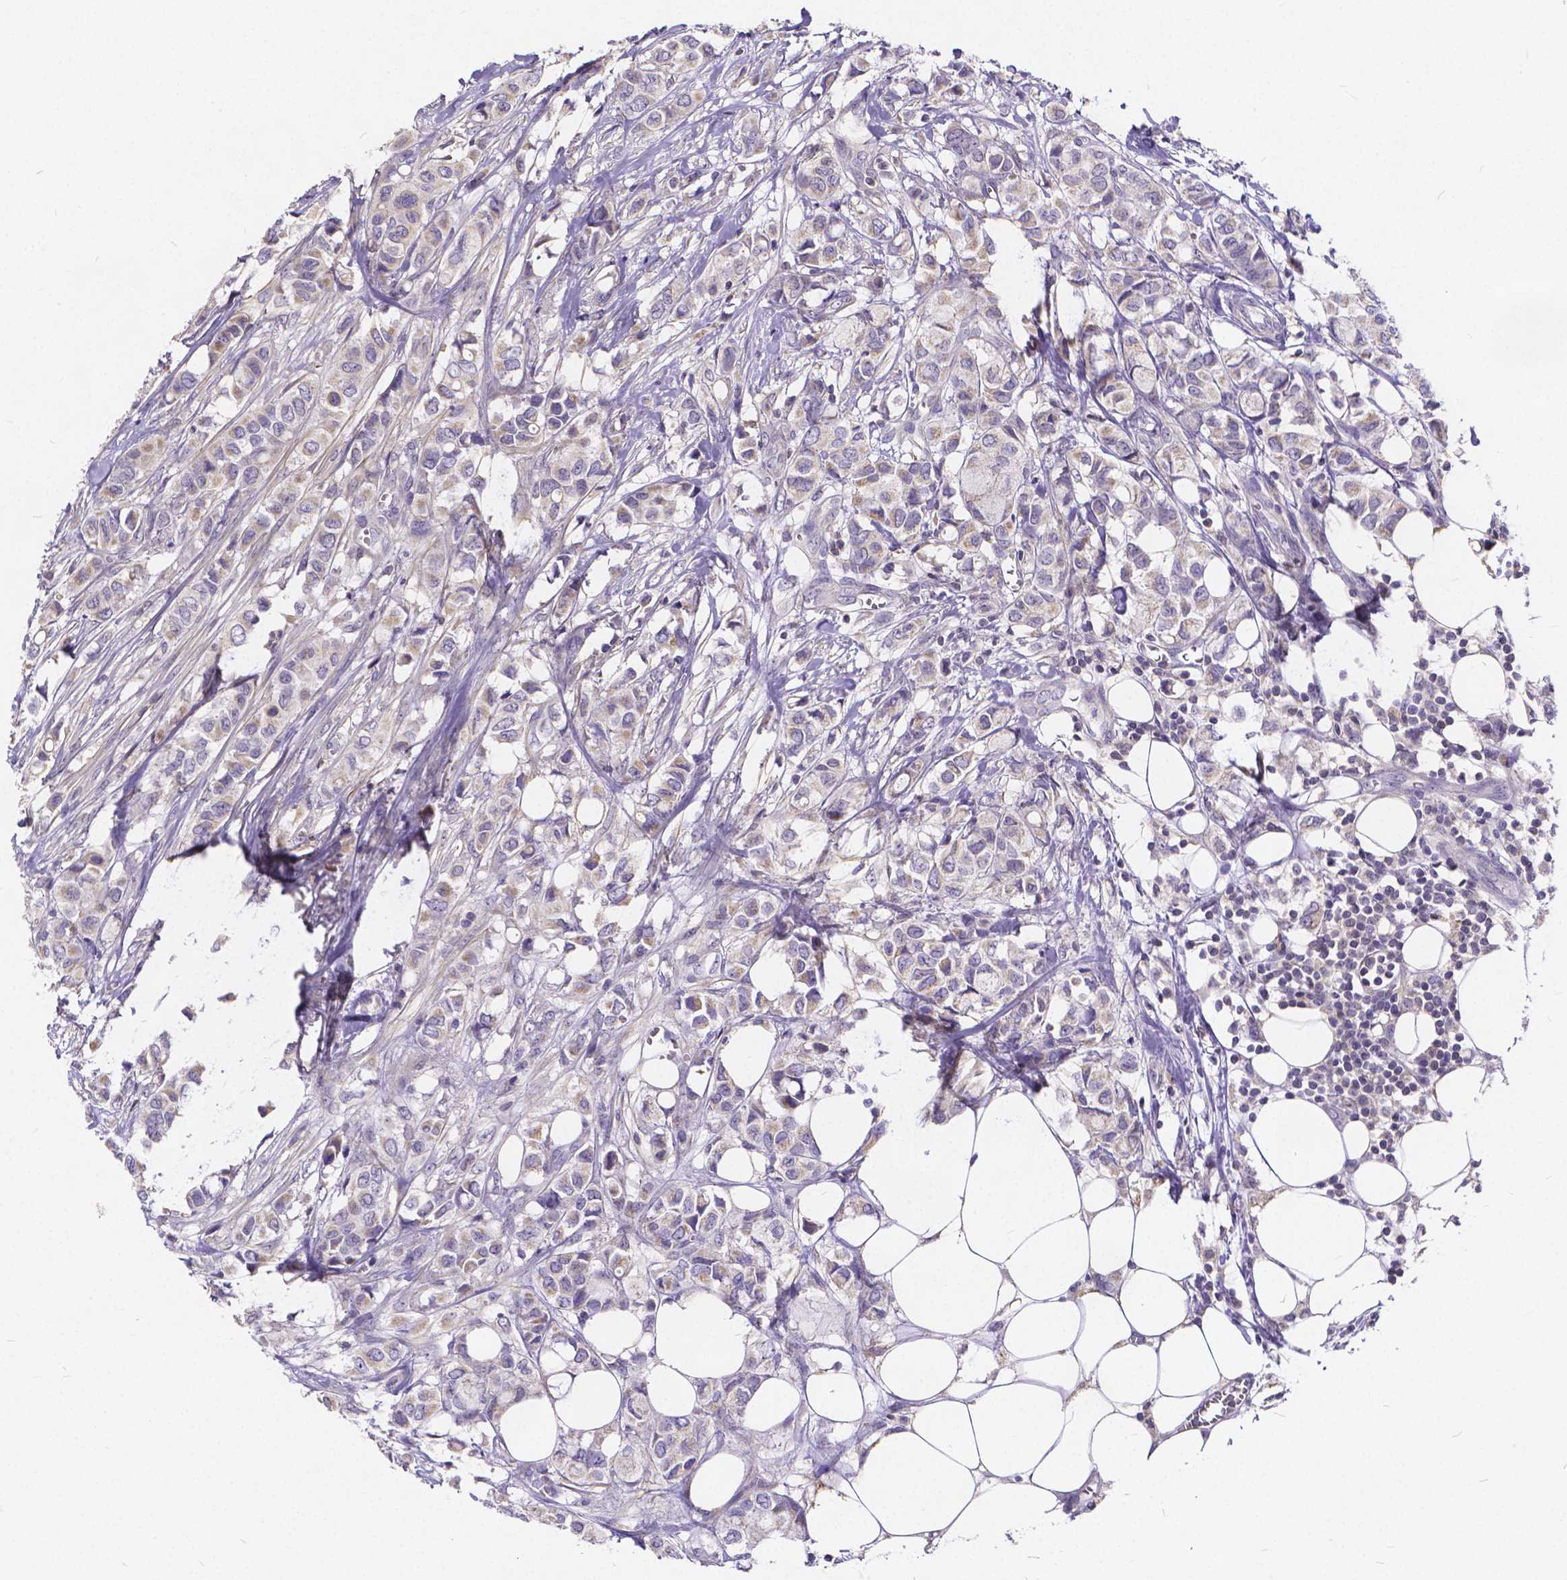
{"staining": {"intensity": "negative", "quantity": "none", "location": "none"}, "tissue": "breast cancer", "cell_type": "Tumor cells", "image_type": "cancer", "snomed": [{"axis": "morphology", "description": "Duct carcinoma"}, {"axis": "topography", "description": "Breast"}], "caption": "Tumor cells are negative for protein expression in human breast invasive ductal carcinoma. (DAB immunohistochemistry (IHC) with hematoxylin counter stain).", "gene": "GLRB", "patient": {"sex": "female", "age": 85}}